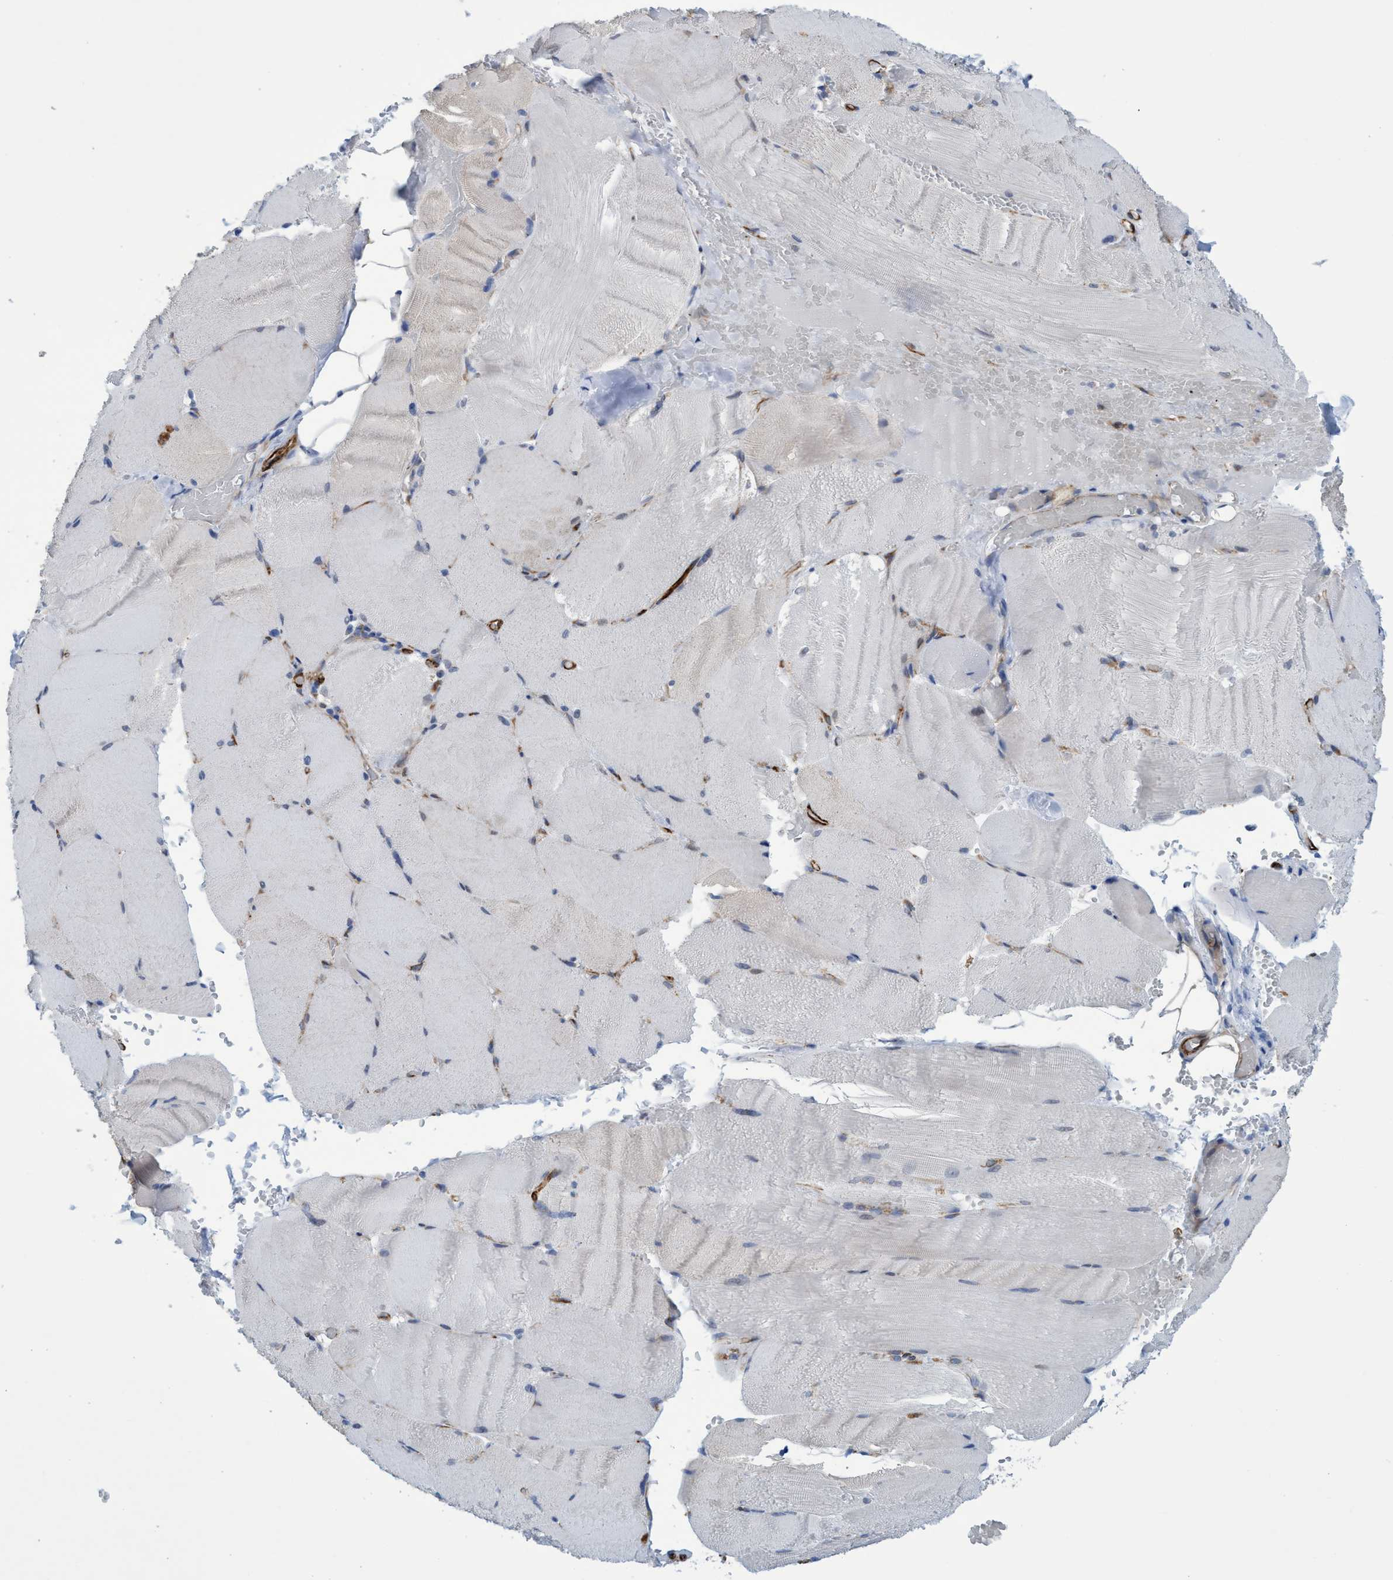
{"staining": {"intensity": "negative", "quantity": "none", "location": "none"}, "tissue": "skeletal muscle", "cell_type": "Myocytes", "image_type": "normal", "snomed": [{"axis": "morphology", "description": "Normal tissue, NOS"}, {"axis": "topography", "description": "Skin"}, {"axis": "topography", "description": "Skeletal muscle"}], "caption": "The histopathology image exhibits no significant positivity in myocytes of skeletal muscle. (Immunohistochemistry (ihc), brightfield microscopy, high magnification).", "gene": "SLC43A2", "patient": {"sex": "male", "age": 83}}